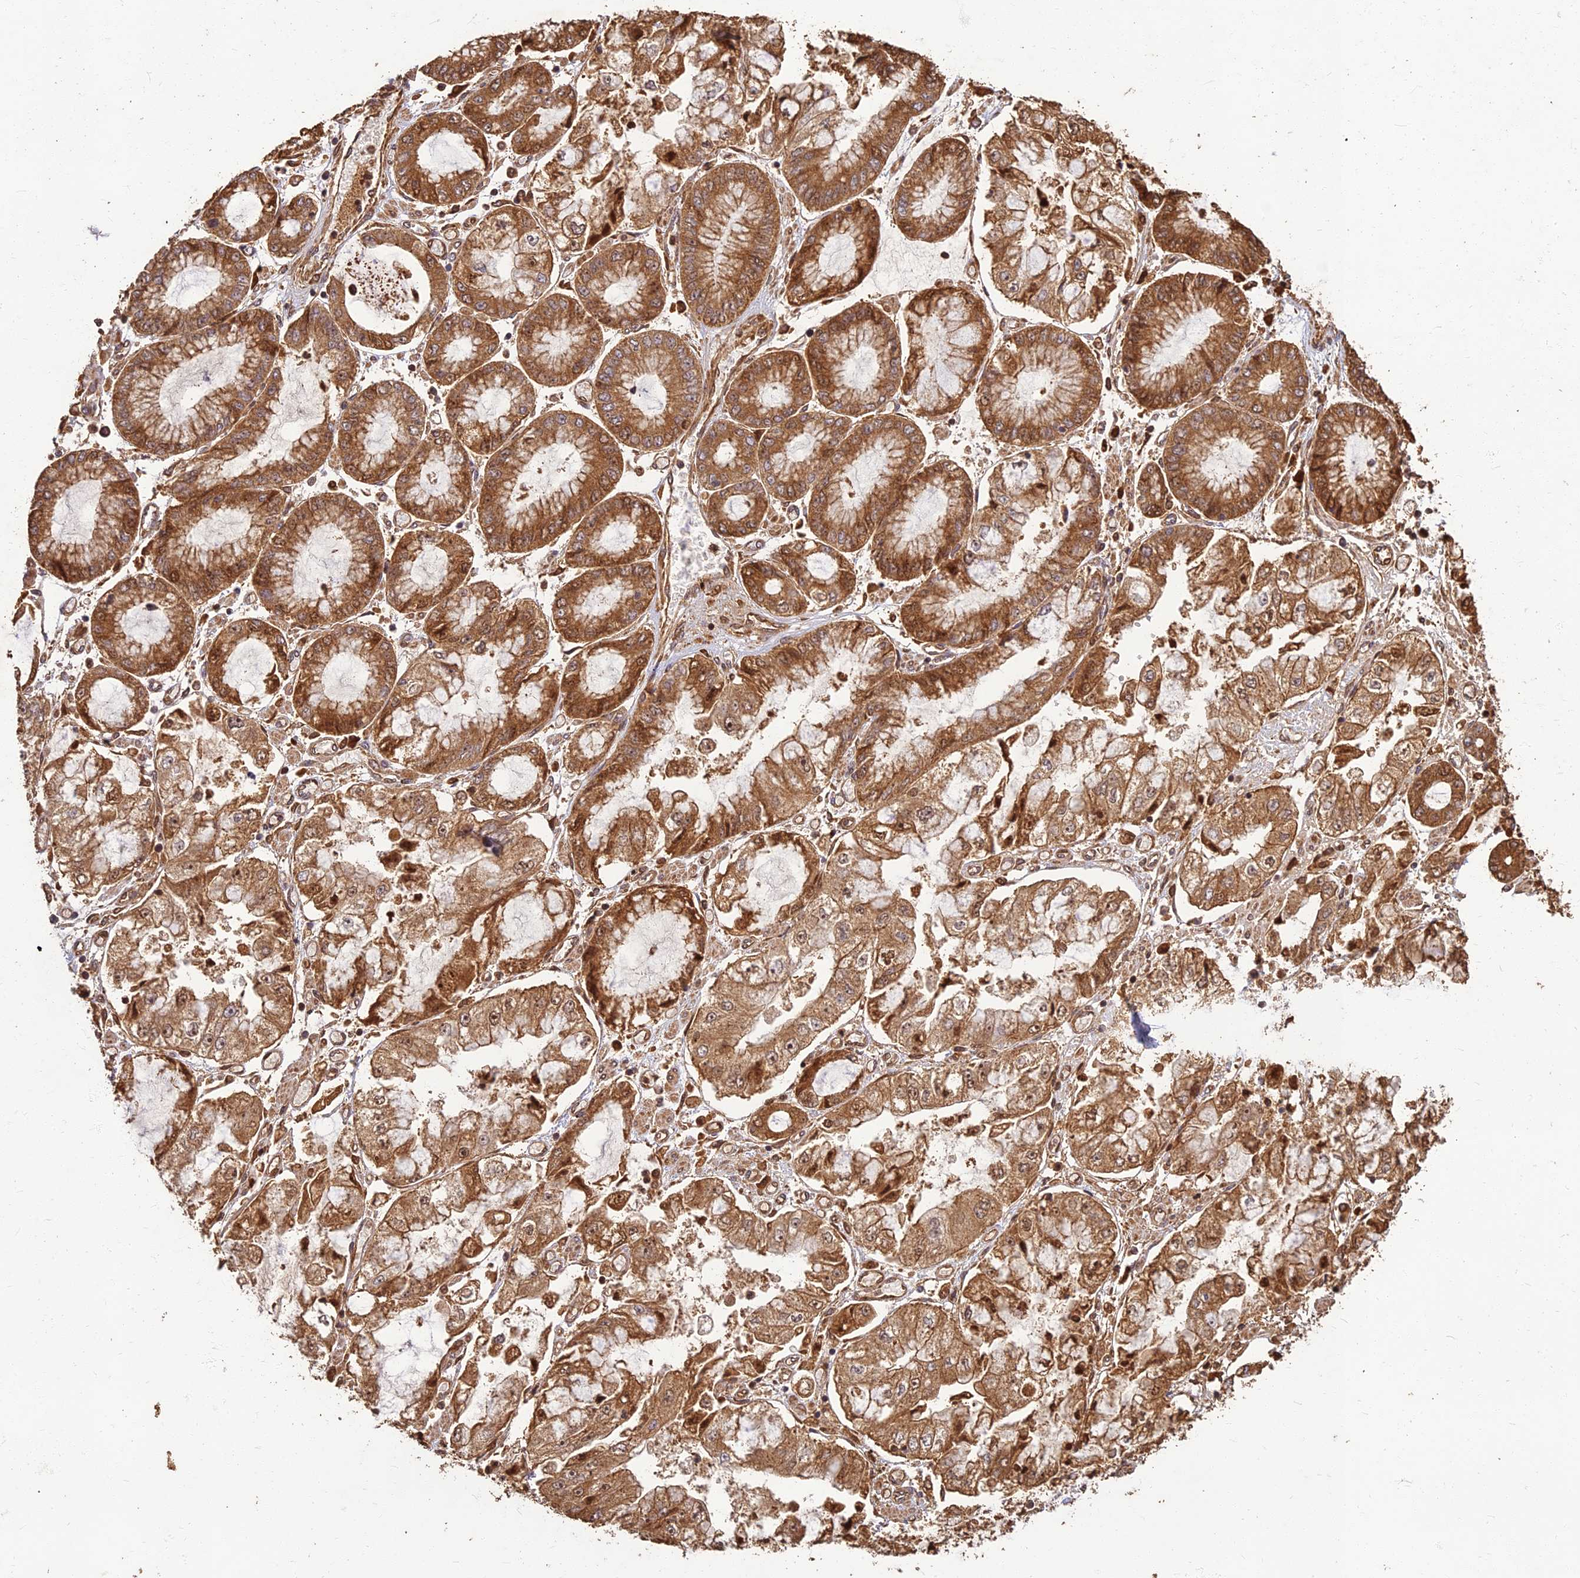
{"staining": {"intensity": "moderate", "quantity": ">75%", "location": "cytoplasmic/membranous,nuclear"}, "tissue": "stomach cancer", "cell_type": "Tumor cells", "image_type": "cancer", "snomed": [{"axis": "morphology", "description": "Adenocarcinoma, NOS"}, {"axis": "topography", "description": "Stomach"}], "caption": "Protein expression analysis of human stomach cancer (adenocarcinoma) reveals moderate cytoplasmic/membranous and nuclear expression in approximately >75% of tumor cells. The protein of interest is shown in brown color, while the nuclei are stained blue.", "gene": "CORO1C", "patient": {"sex": "male", "age": 76}}